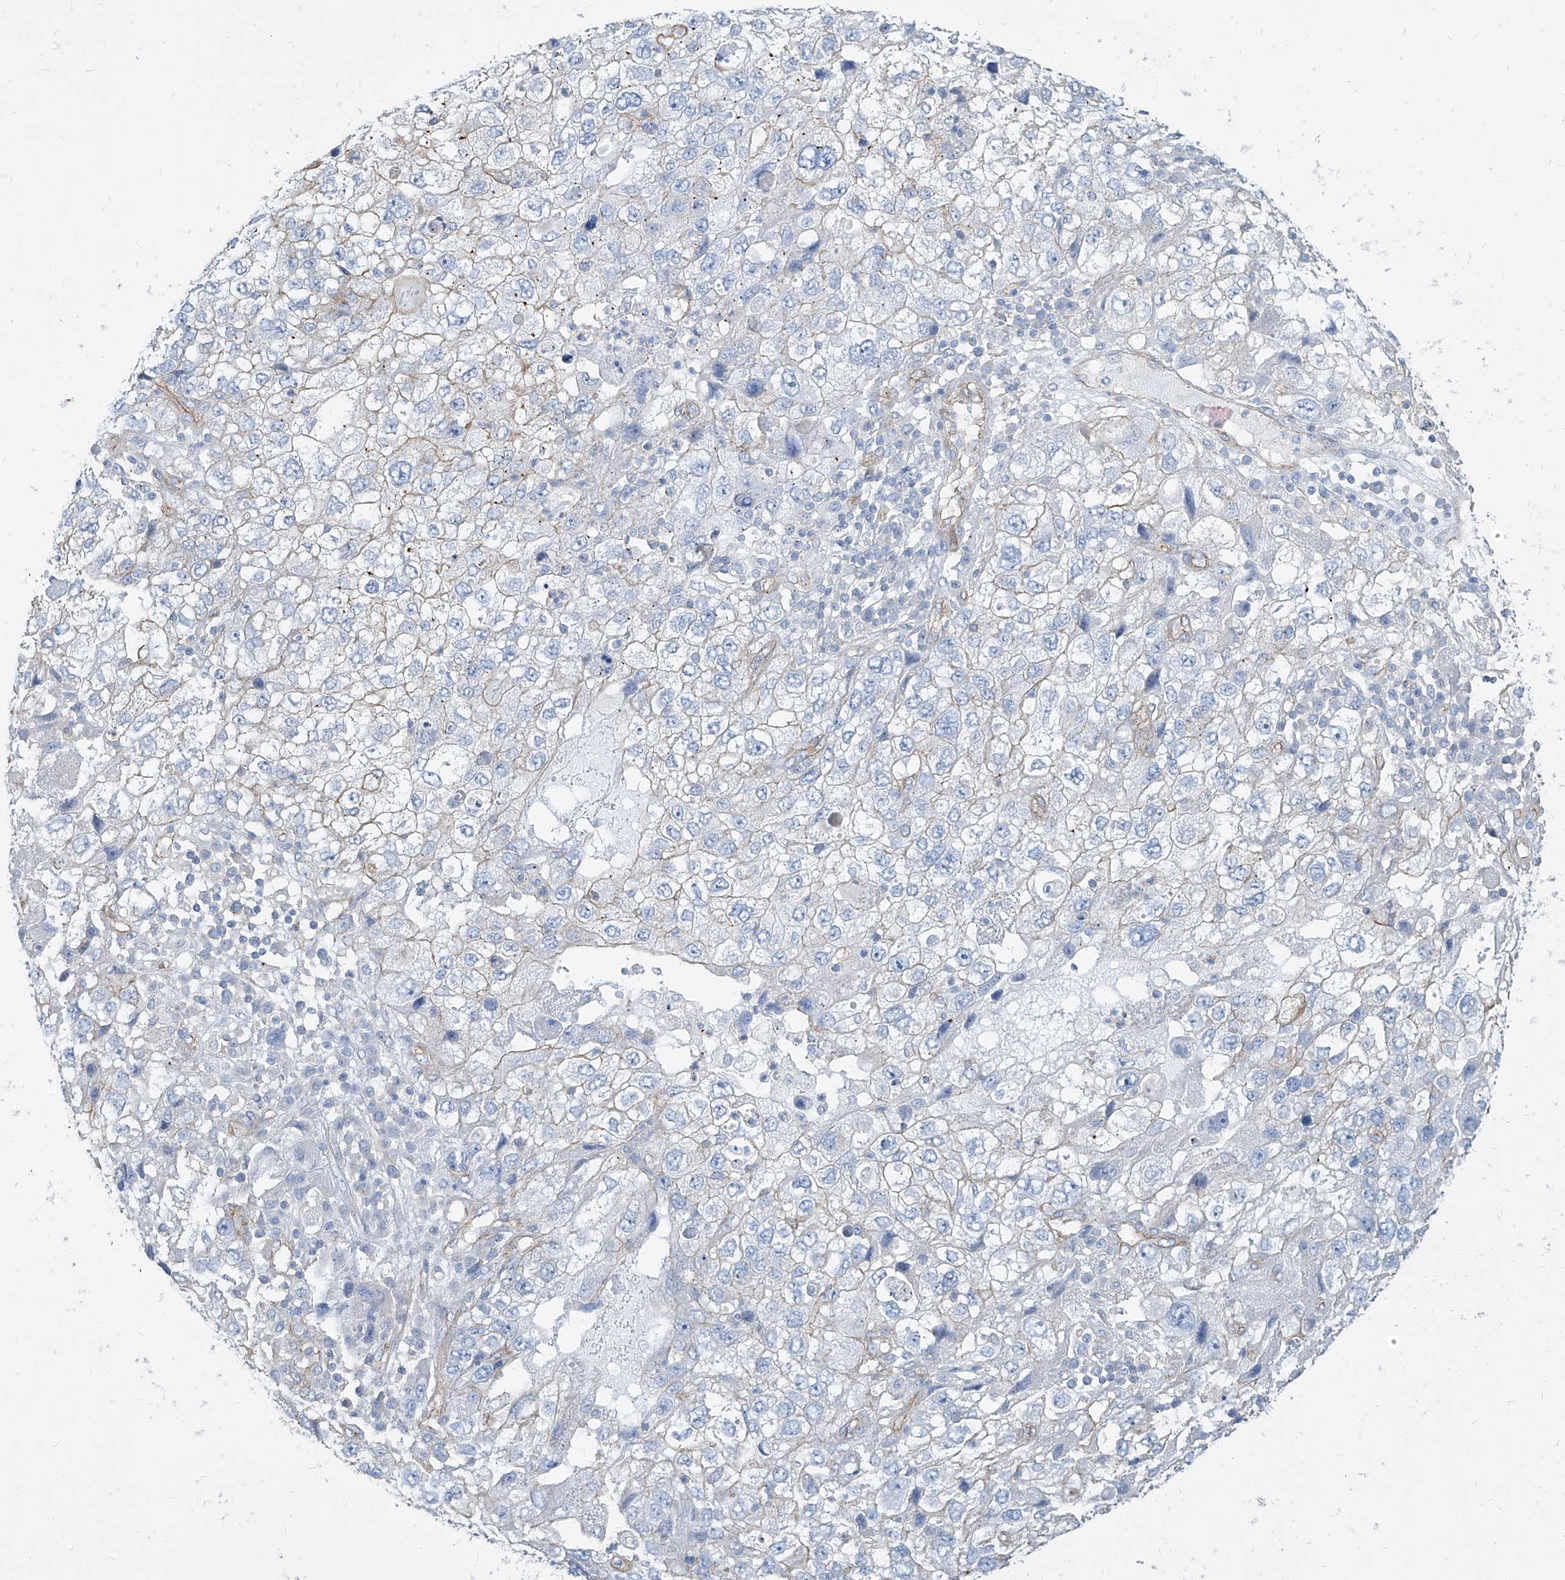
{"staining": {"intensity": "weak", "quantity": "25%-75%", "location": "cytoplasmic/membranous"}, "tissue": "endometrial cancer", "cell_type": "Tumor cells", "image_type": "cancer", "snomed": [{"axis": "morphology", "description": "Adenocarcinoma, NOS"}, {"axis": "topography", "description": "Endometrium"}], "caption": "Weak cytoplasmic/membranous staining for a protein is appreciated in approximately 25%-75% of tumor cells of endometrial cancer (adenocarcinoma) using immunohistochemistry (IHC).", "gene": "TXLNB", "patient": {"sex": "female", "age": 49}}